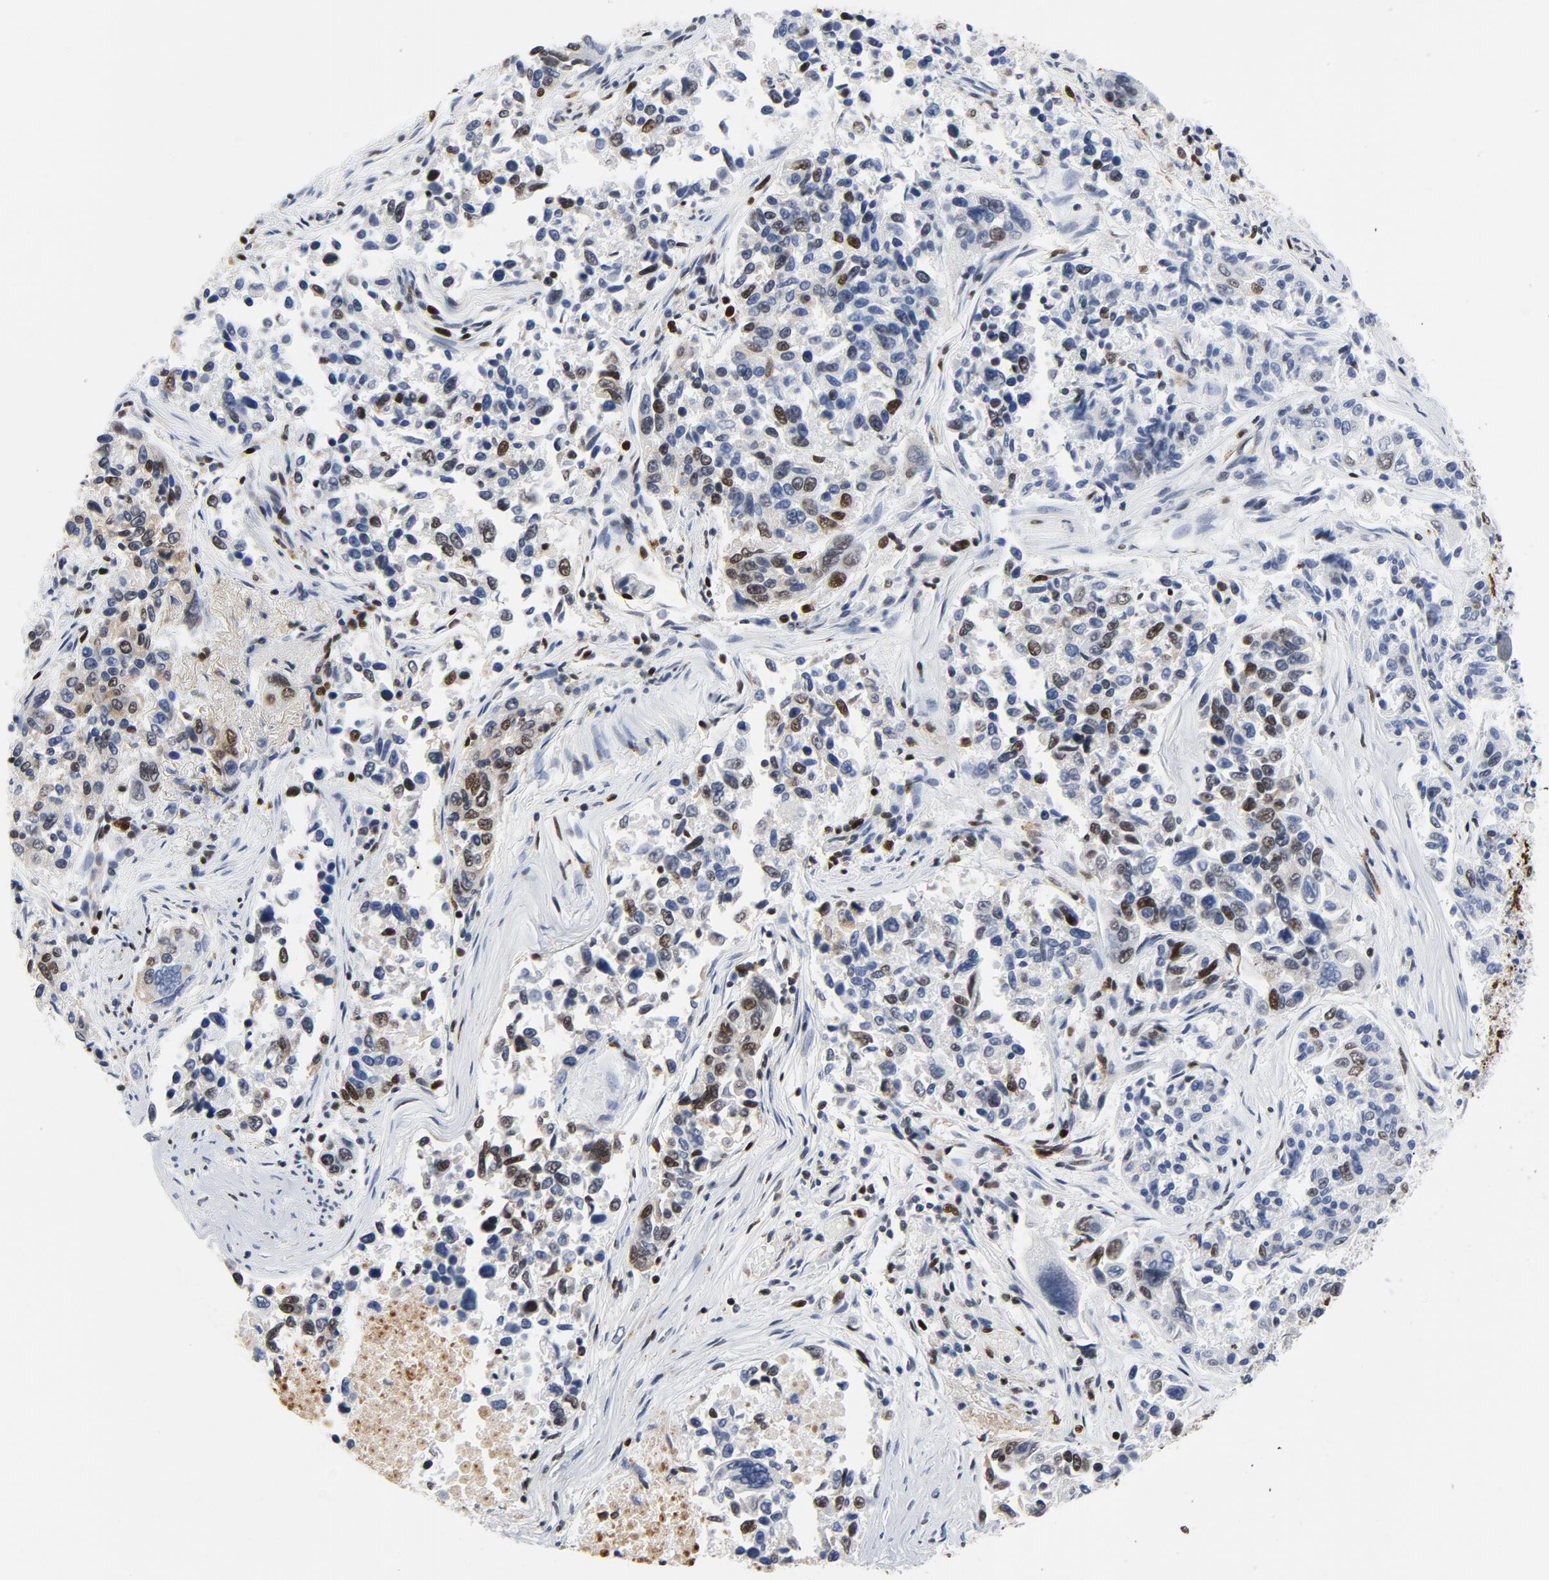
{"staining": {"intensity": "moderate", "quantity": "<25%", "location": "nuclear"}, "tissue": "lung cancer", "cell_type": "Tumor cells", "image_type": "cancer", "snomed": [{"axis": "morphology", "description": "Adenocarcinoma, NOS"}, {"axis": "topography", "description": "Lung"}], "caption": "Immunohistochemistry of human adenocarcinoma (lung) demonstrates low levels of moderate nuclear staining in about <25% of tumor cells. The protein of interest is stained brown, and the nuclei are stained in blue (DAB (3,3'-diaminobenzidine) IHC with brightfield microscopy, high magnification).", "gene": "POLD1", "patient": {"sex": "male", "age": 84}}